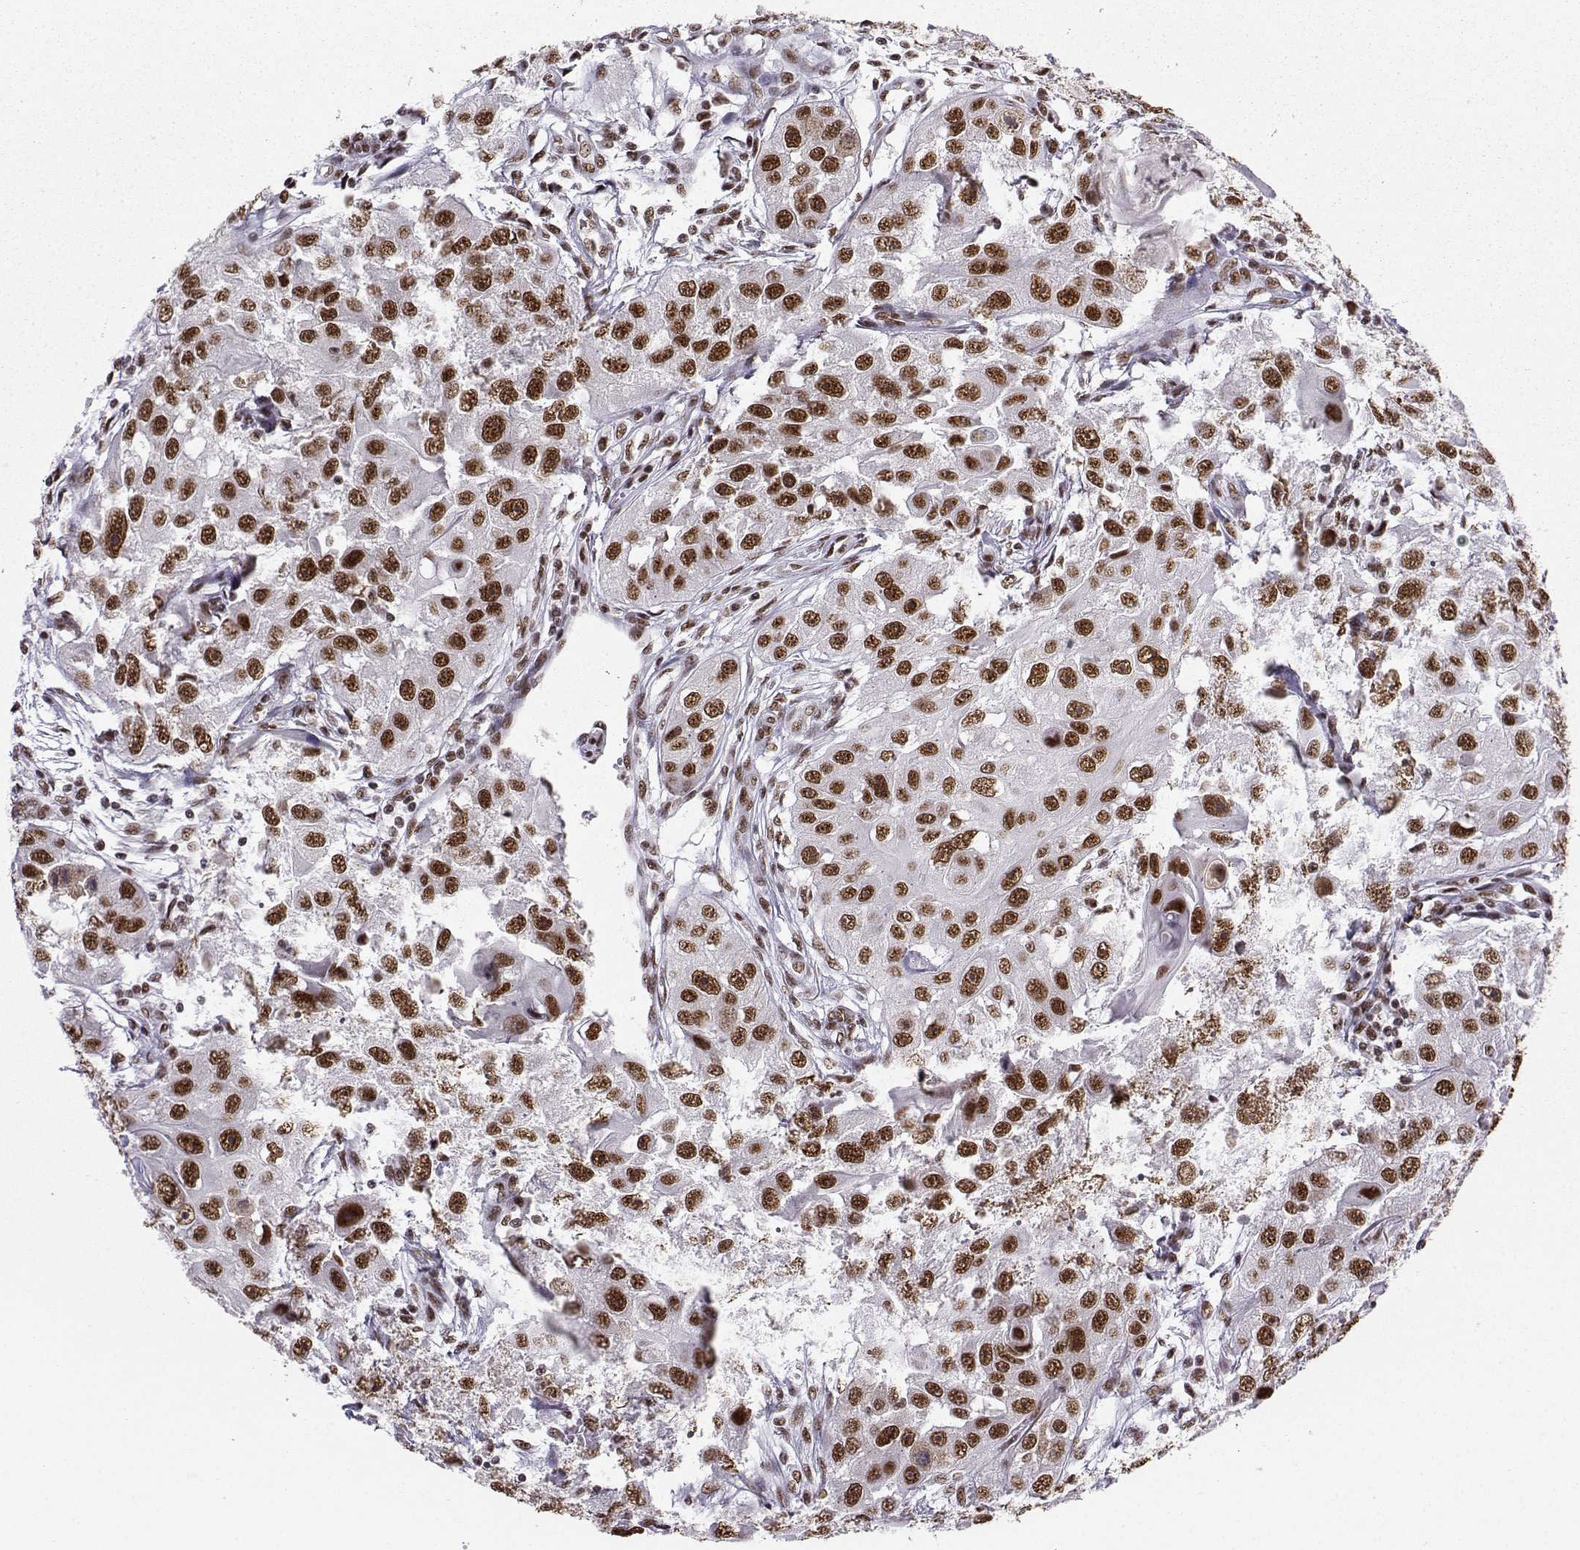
{"staining": {"intensity": "strong", "quantity": "25%-75%", "location": "nuclear"}, "tissue": "head and neck cancer", "cell_type": "Tumor cells", "image_type": "cancer", "snomed": [{"axis": "morphology", "description": "Squamous cell carcinoma, NOS"}, {"axis": "topography", "description": "Head-Neck"}], "caption": "This histopathology image shows head and neck squamous cell carcinoma stained with IHC to label a protein in brown. The nuclear of tumor cells show strong positivity for the protein. Nuclei are counter-stained blue.", "gene": "SNRPB2", "patient": {"sex": "male", "age": 51}}